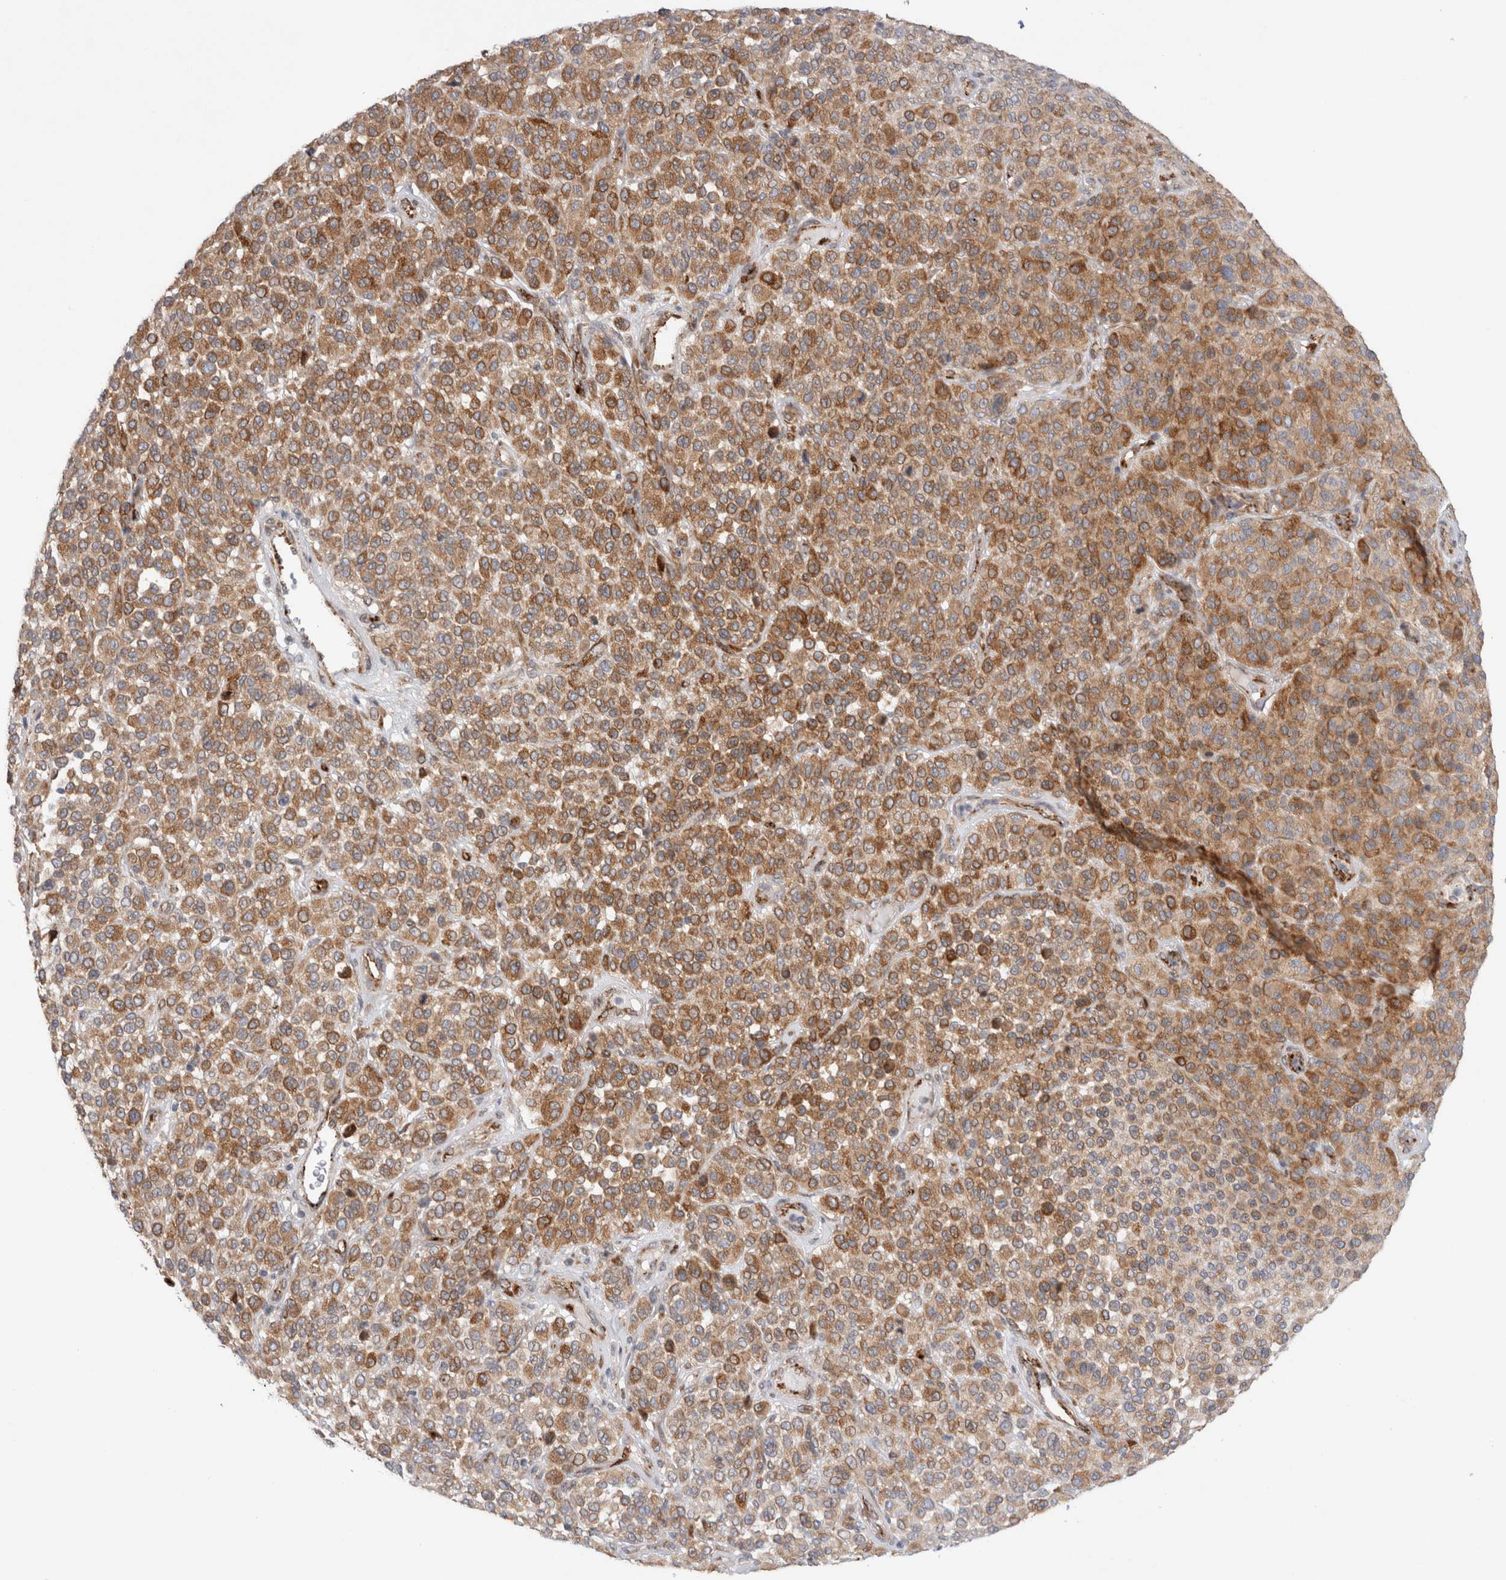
{"staining": {"intensity": "moderate", "quantity": ">75%", "location": "cytoplasmic/membranous"}, "tissue": "melanoma", "cell_type": "Tumor cells", "image_type": "cancer", "snomed": [{"axis": "morphology", "description": "Malignant melanoma, Metastatic site"}, {"axis": "topography", "description": "Pancreas"}], "caption": "Protein positivity by immunohistochemistry shows moderate cytoplasmic/membranous expression in approximately >75% of tumor cells in malignant melanoma (metastatic site).", "gene": "CNPY4", "patient": {"sex": "female", "age": 30}}